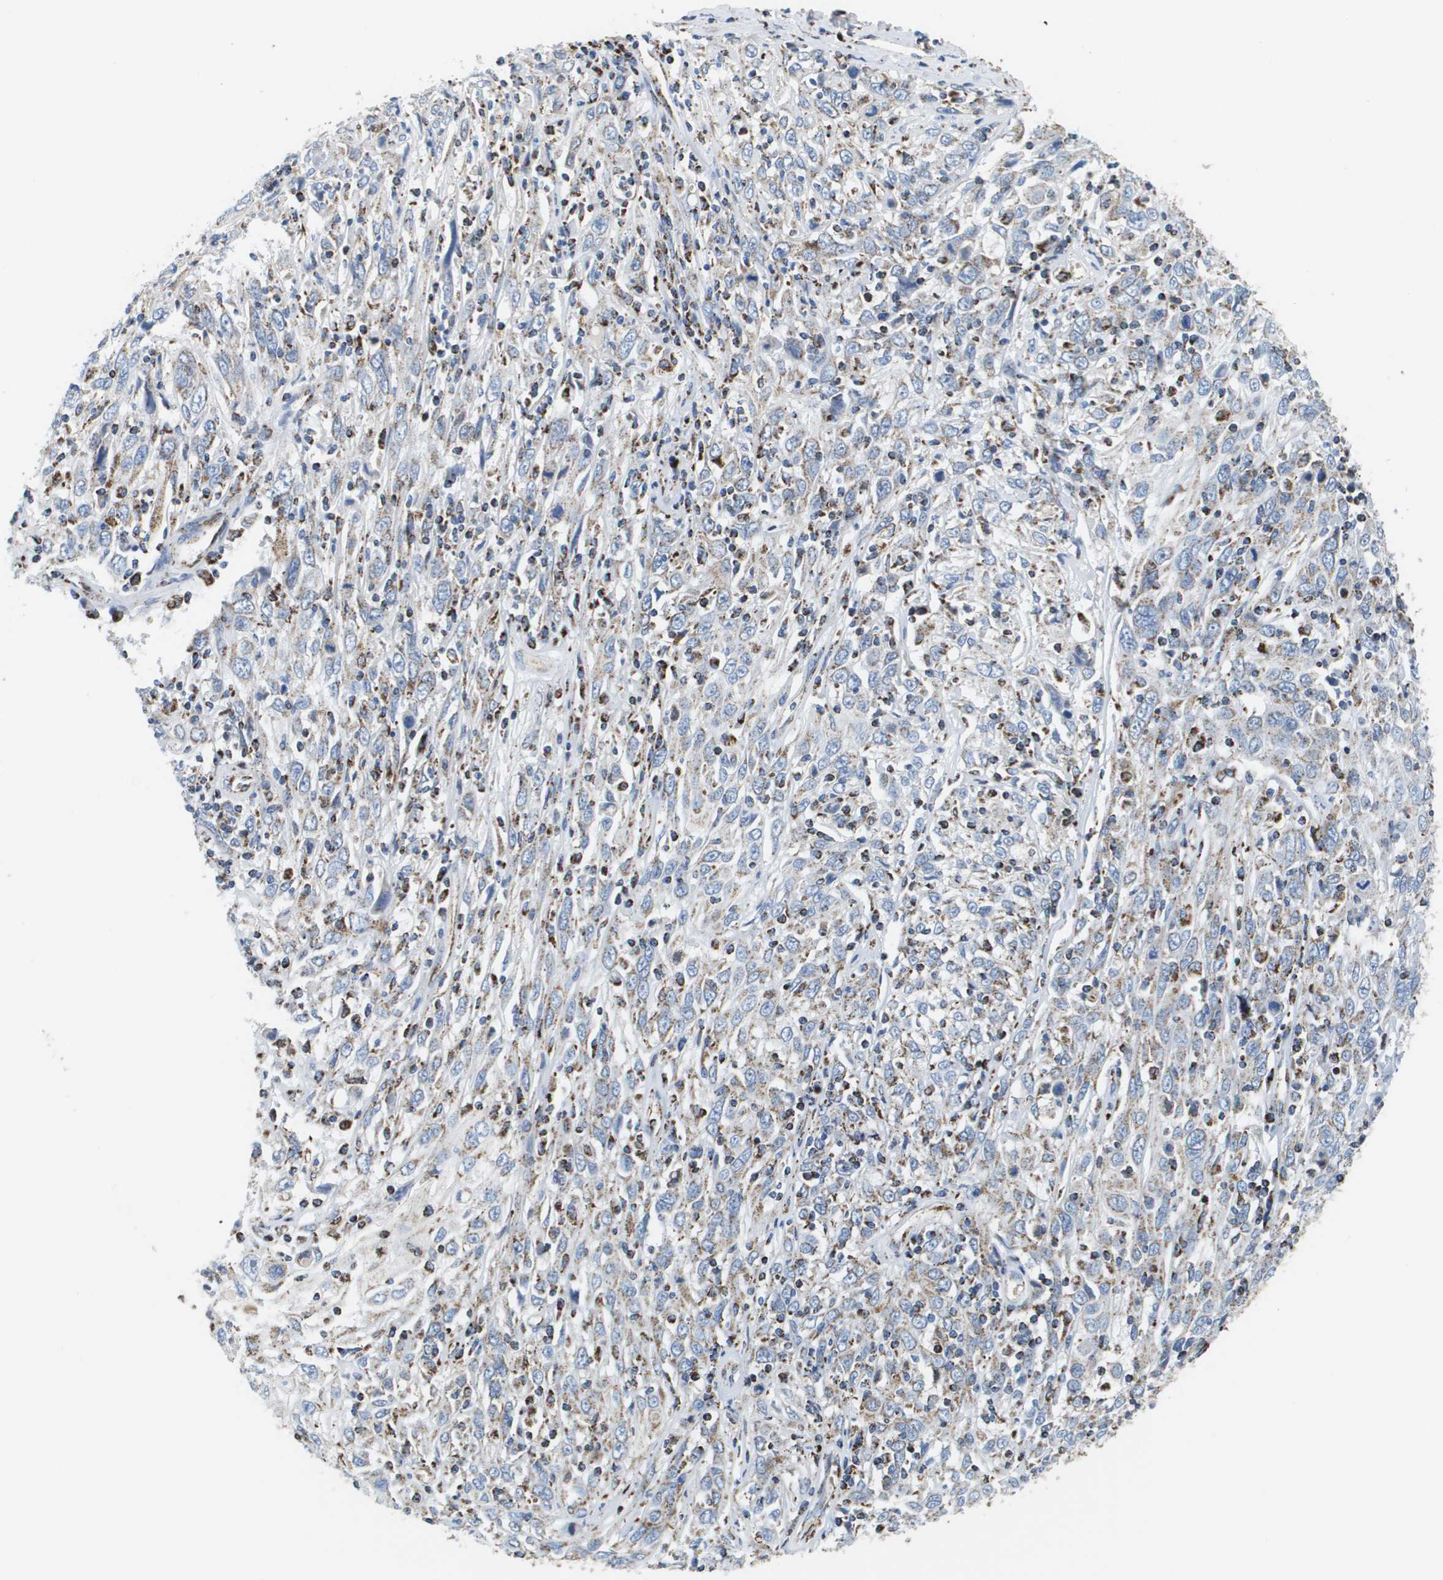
{"staining": {"intensity": "negative", "quantity": "none", "location": "none"}, "tissue": "cervical cancer", "cell_type": "Tumor cells", "image_type": "cancer", "snomed": [{"axis": "morphology", "description": "Squamous cell carcinoma, NOS"}, {"axis": "topography", "description": "Cervix"}], "caption": "The immunohistochemistry (IHC) histopathology image has no significant staining in tumor cells of cervical squamous cell carcinoma tissue. Nuclei are stained in blue.", "gene": "ATP5F1B", "patient": {"sex": "female", "age": 46}}